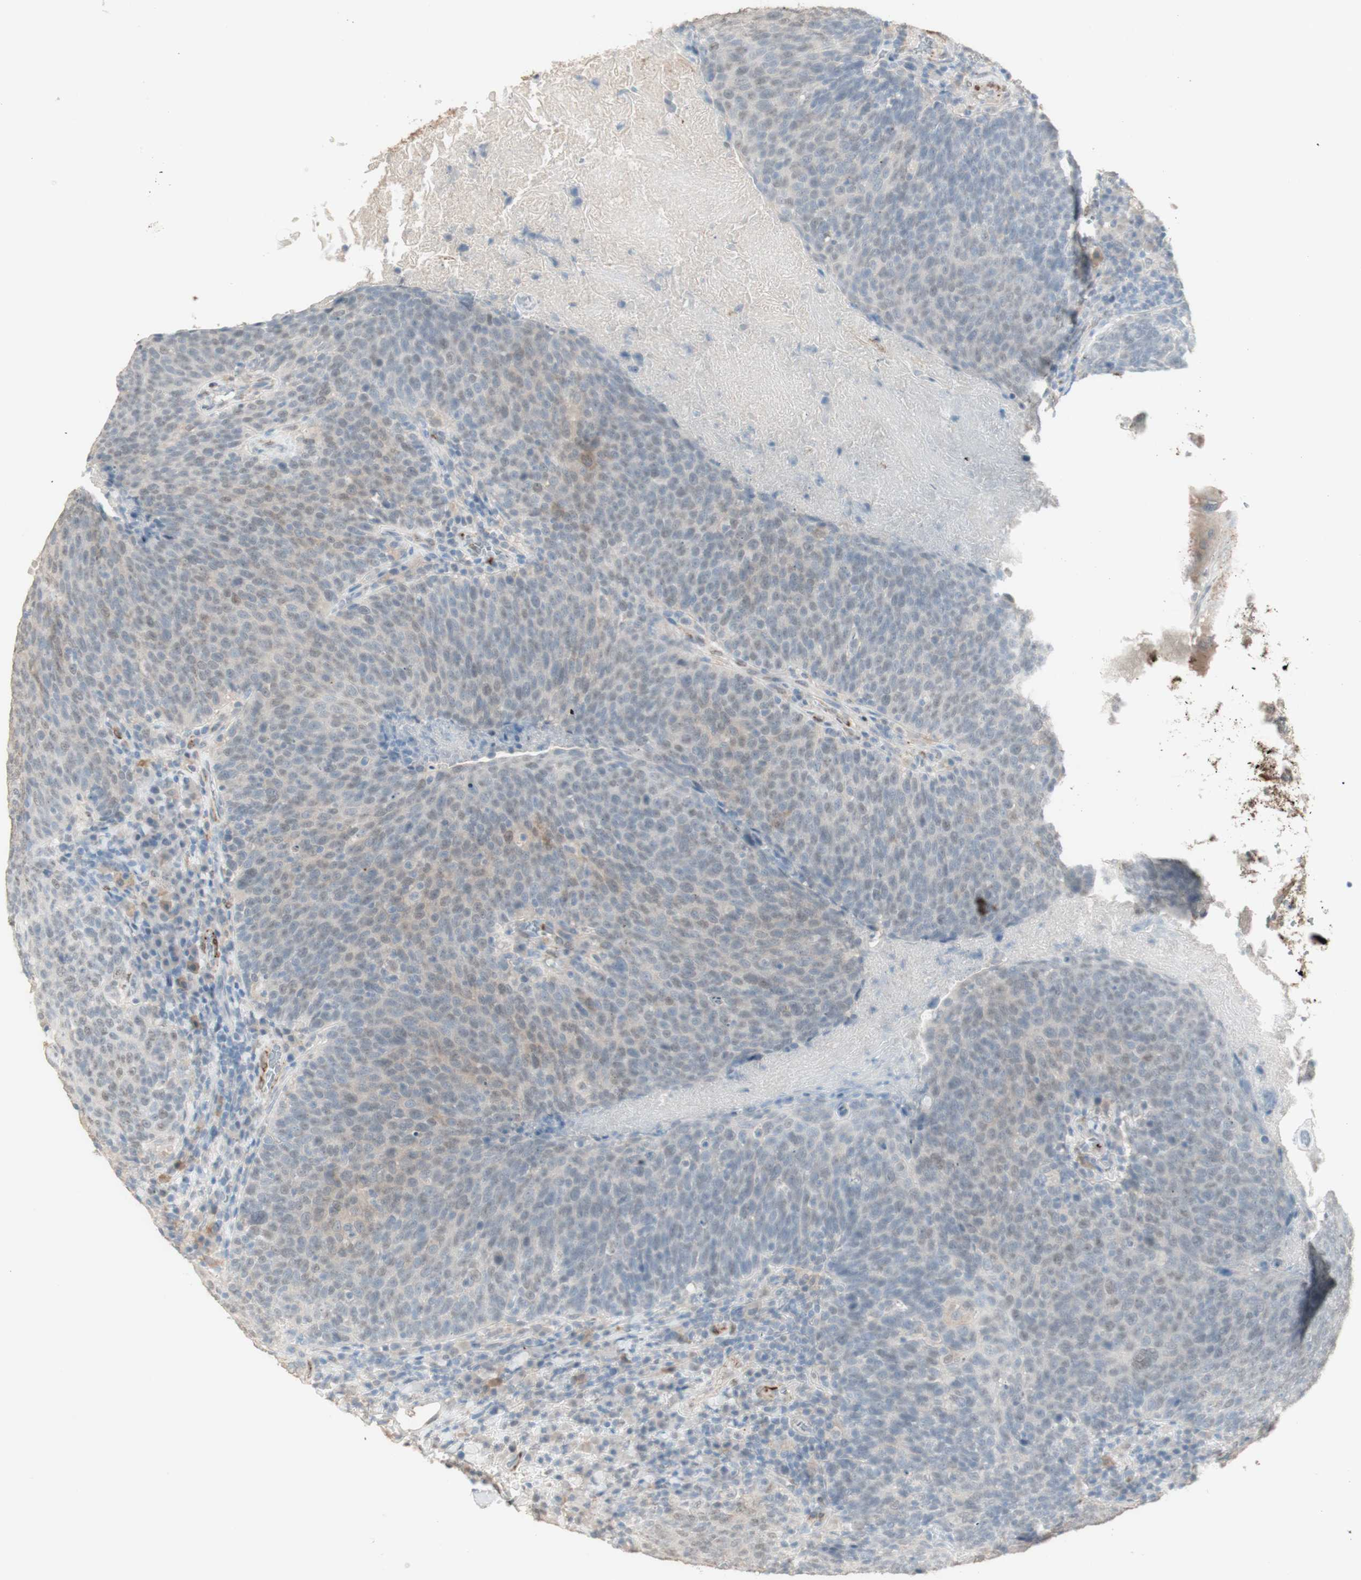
{"staining": {"intensity": "negative", "quantity": "none", "location": "none"}, "tissue": "head and neck cancer", "cell_type": "Tumor cells", "image_type": "cancer", "snomed": [{"axis": "morphology", "description": "Squamous cell carcinoma, NOS"}, {"axis": "morphology", "description": "Squamous cell carcinoma, metastatic, NOS"}, {"axis": "topography", "description": "Lymph node"}, {"axis": "topography", "description": "Head-Neck"}], "caption": "Immunohistochemistry of metastatic squamous cell carcinoma (head and neck) demonstrates no staining in tumor cells.", "gene": "MUC3A", "patient": {"sex": "male", "age": 62}}